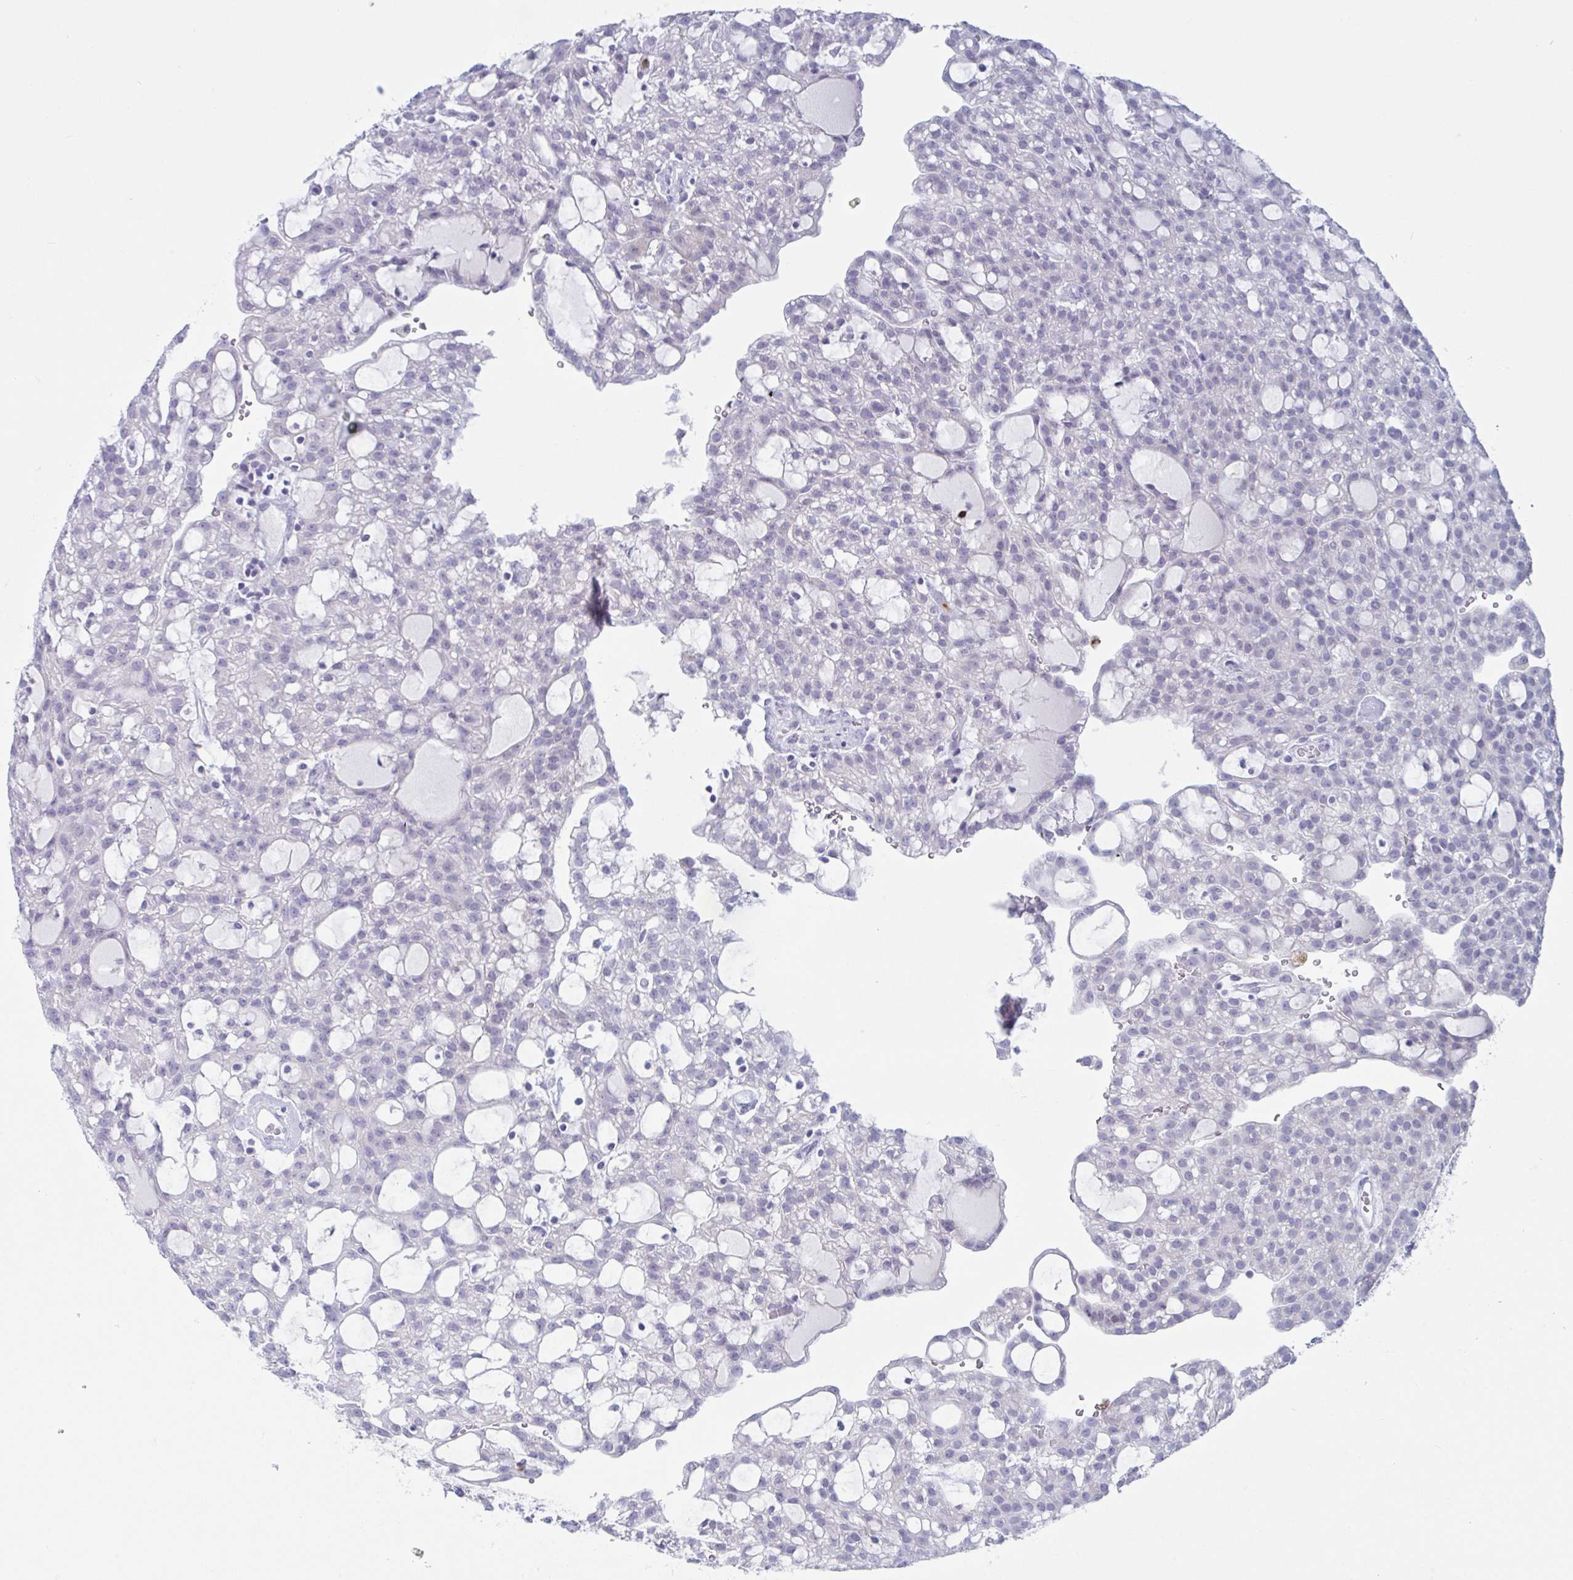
{"staining": {"intensity": "negative", "quantity": "none", "location": "none"}, "tissue": "renal cancer", "cell_type": "Tumor cells", "image_type": "cancer", "snomed": [{"axis": "morphology", "description": "Adenocarcinoma, NOS"}, {"axis": "topography", "description": "Kidney"}], "caption": "Micrograph shows no significant protein positivity in tumor cells of renal cancer (adenocarcinoma).", "gene": "CYP4F11", "patient": {"sex": "male", "age": 63}}